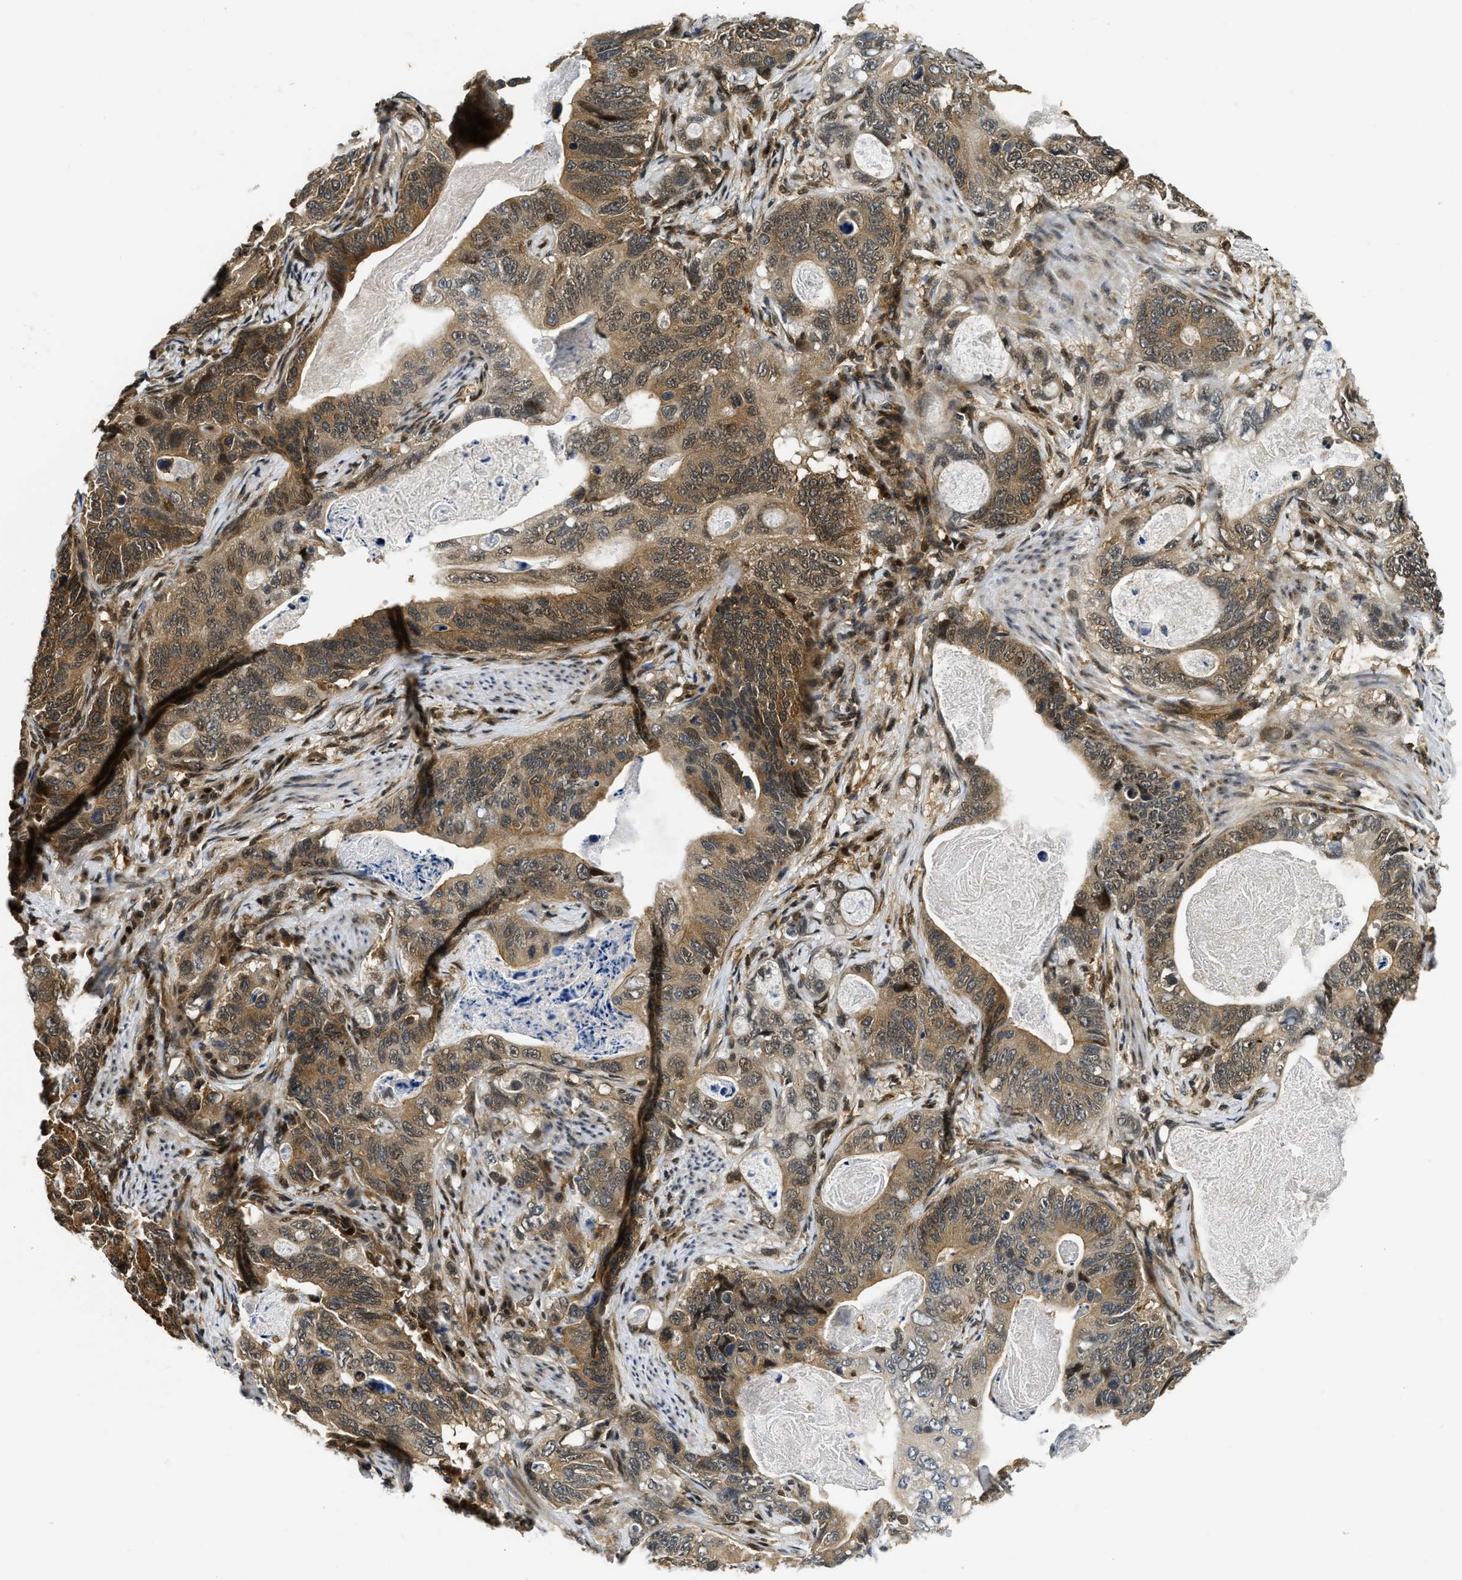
{"staining": {"intensity": "moderate", "quantity": ">75%", "location": "cytoplasmic/membranous"}, "tissue": "stomach cancer", "cell_type": "Tumor cells", "image_type": "cancer", "snomed": [{"axis": "morphology", "description": "Normal tissue, NOS"}, {"axis": "morphology", "description": "Adenocarcinoma, NOS"}, {"axis": "topography", "description": "Stomach"}], "caption": "An image of stomach cancer stained for a protein reveals moderate cytoplasmic/membranous brown staining in tumor cells.", "gene": "ADSL", "patient": {"sex": "female", "age": 89}}